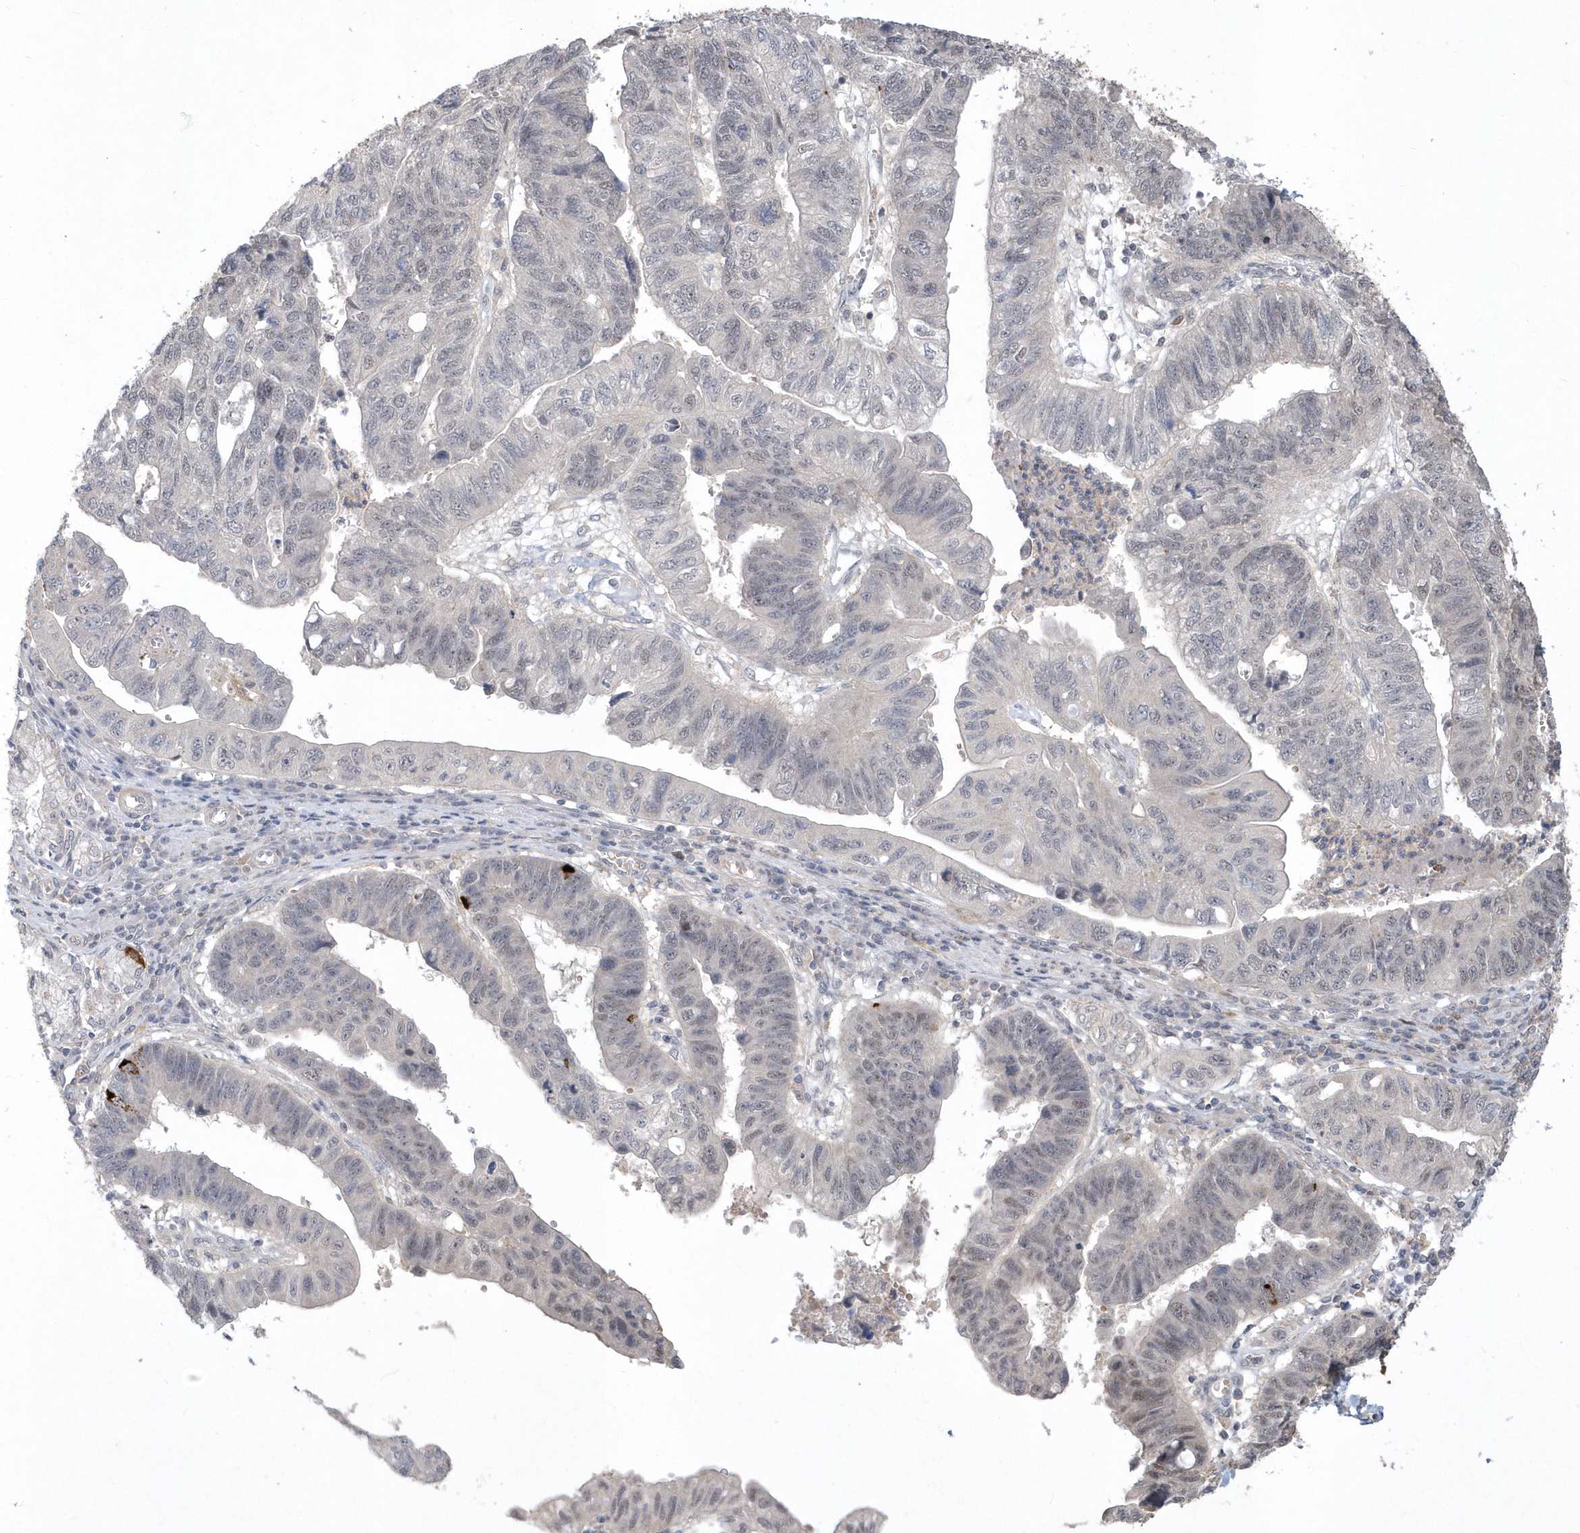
{"staining": {"intensity": "weak", "quantity": "<25%", "location": "nuclear"}, "tissue": "stomach cancer", "cell_type": "Tumor cells", "image_type": "cancer", "snomed": [{"axis": "morphology", "description": "Adenocarcinoma, NOS"}, {"axis": "topography", "description": "Stomach"}], "caption": "This image is of adenocarcinoma (stomach) stained with IHC to label a protein in brown with the nuclei are counter-stained blue. There is no positivity in tumor cells.", "gene": "TSPEAR", "patient": {"sex": "male", "age": 59}}